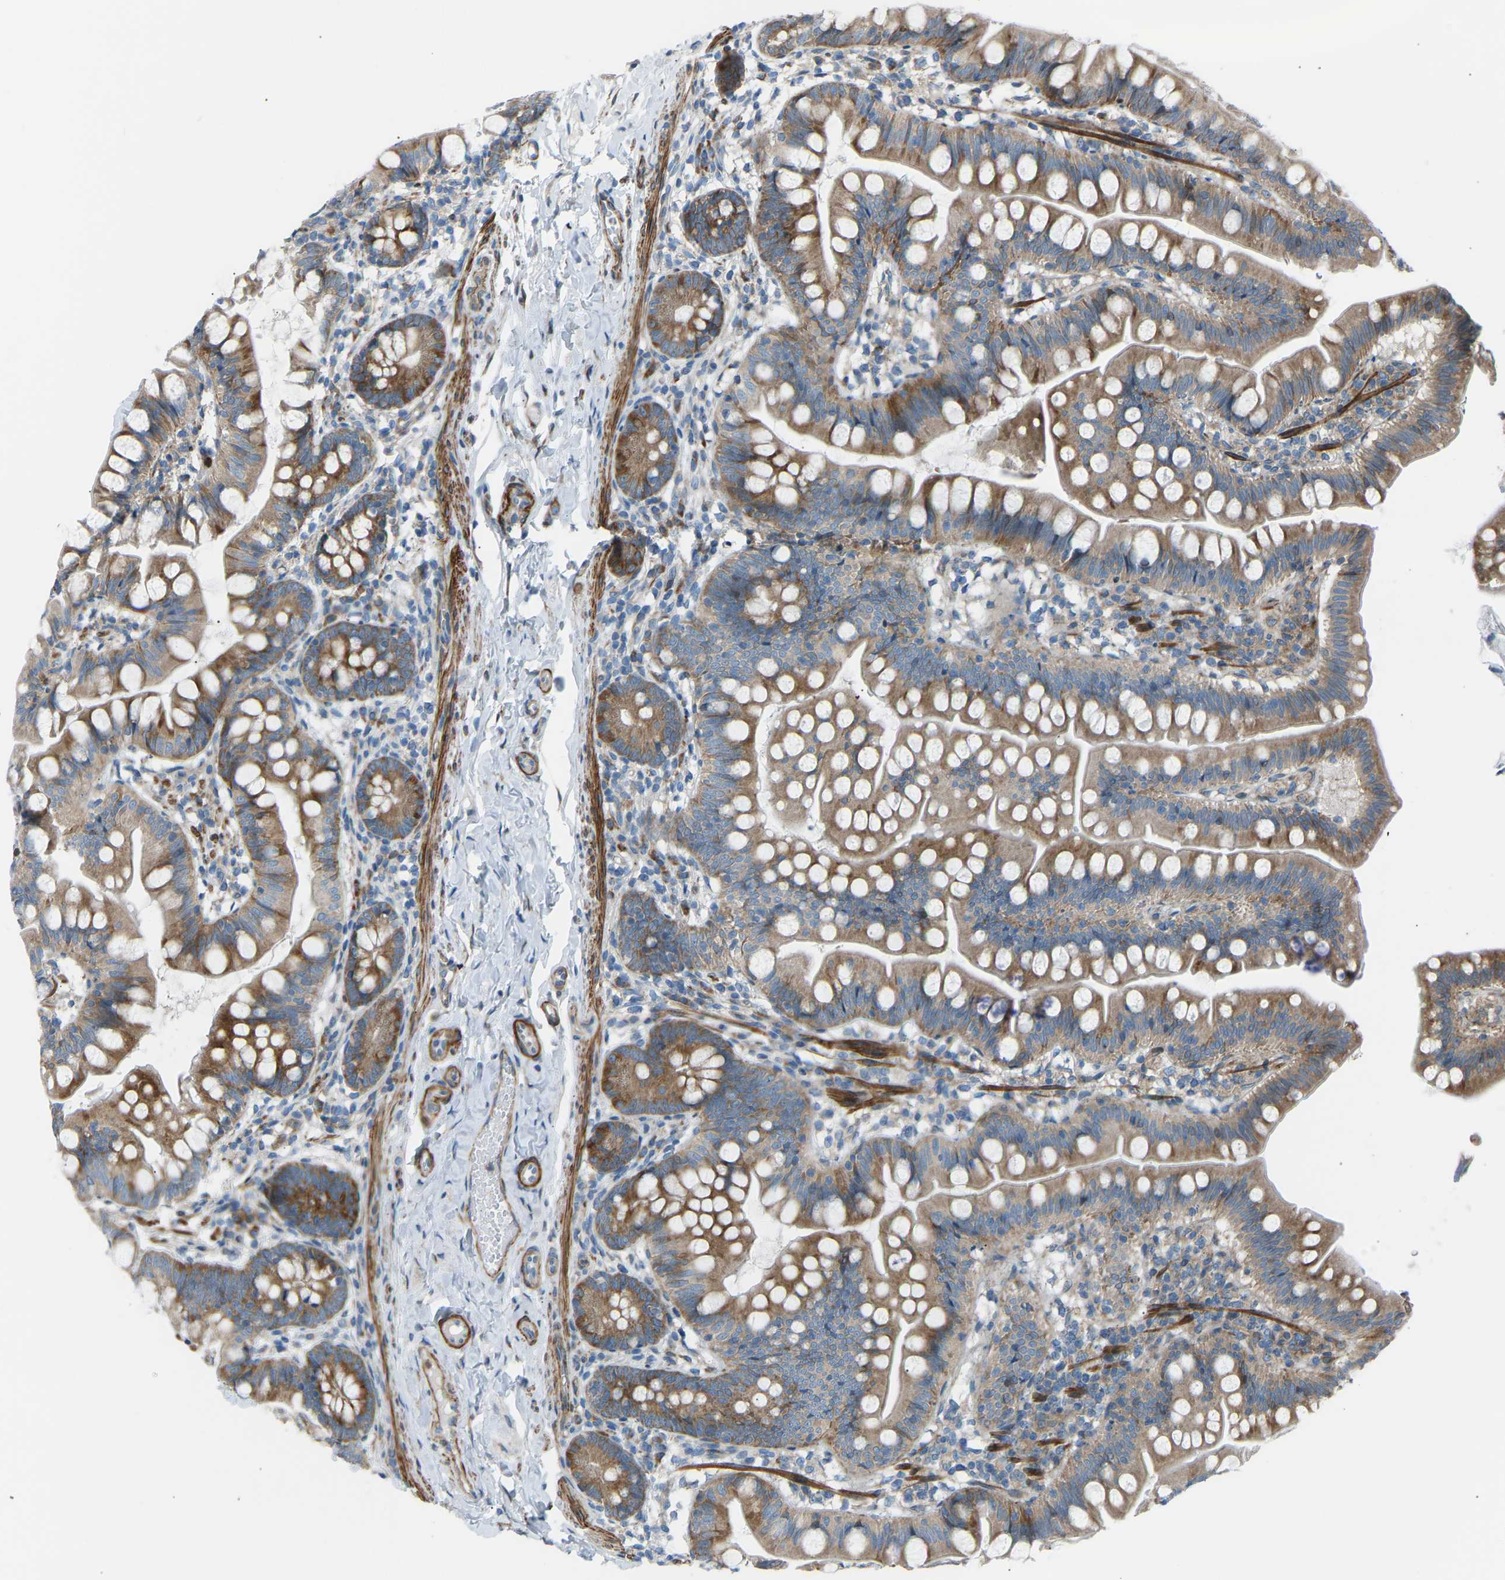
{"staining": {"intensity": "strong", "quantity": ">75%", "location": "cytoplasmic/membranous"}, "tissue": "small intestine", "cell_type": "Glandular cells", "image_type": "normal", "snomed": [{"axis": "morphology", "description": "Normal tissue, NOS"}, {"axis": "topography", "description": "Small intestine"}], "caption": "IHC photomicrograph of benign small intestine: small intestine stained using immunohistochemistry (IHC) demonstrates high levels of strong protein expression localized specifically in the cytoplasmic/membranous of glandular cells, appearing as a cytoplasmic/membranous brown color.", "gene": "VPS41", "patient": {"sex": "male", "age": 7}}